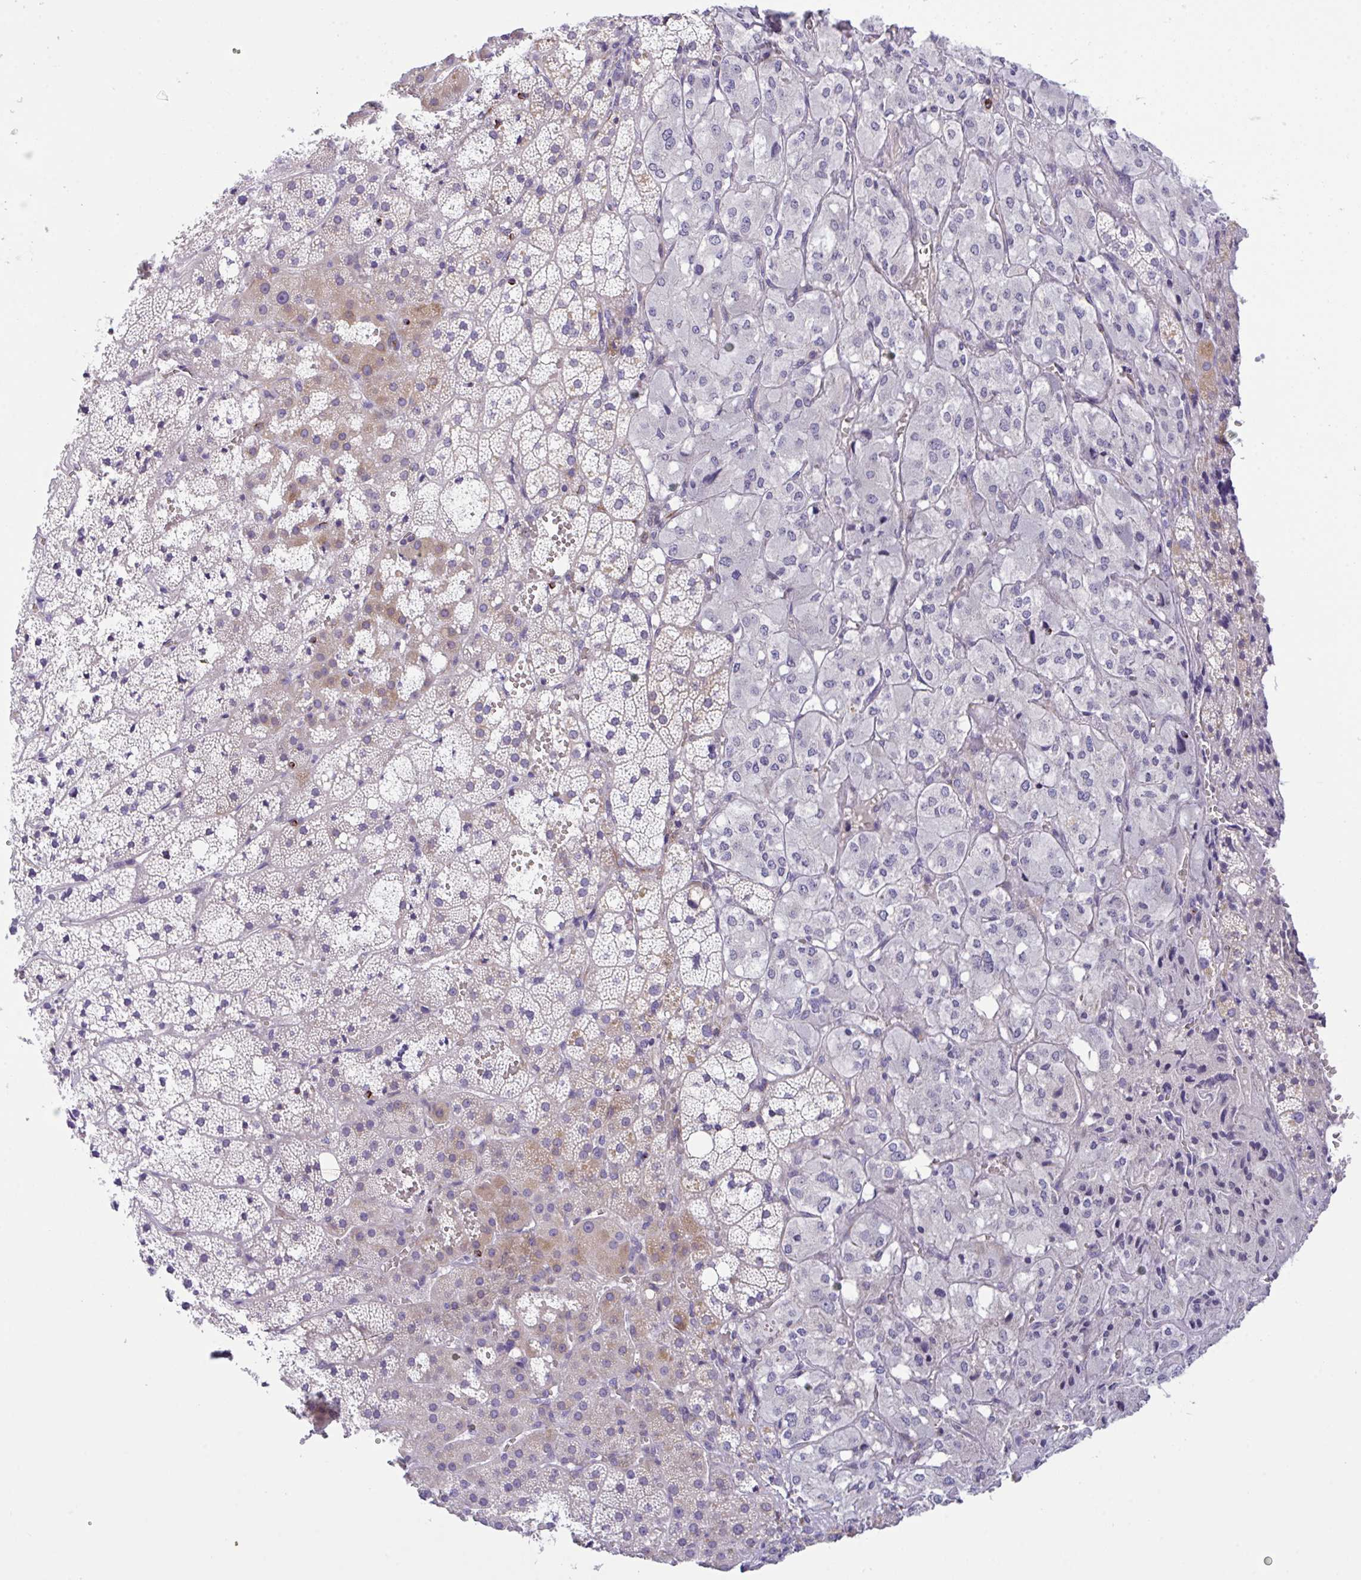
{"staining": {"intensity": "moderate", "quantity": "<25%", "location": "cytoplasmic/membranous"}, "tissue": "adrenal gland", "cell_type": "Glandular cells", "image_type": "normal", "snomed": [{"axis": "morphology", "description": "Normal tissue, NOS"}, {"axis": "topography", "description": "Adrenal gland"}], "caption": "Immunohistochemistry (IHC) micrograph of normal adrenal gland: human adrenal gland stained using immunohistochemistry demonstrates low levels of moderate protein expression localized specifically in the cytoplasmic/membranous of glandular cells, appearing as a cytoplasmic/membranous brown color.", "gene": "FBXL20", "patient": {"sex": "male", "age": 53}}